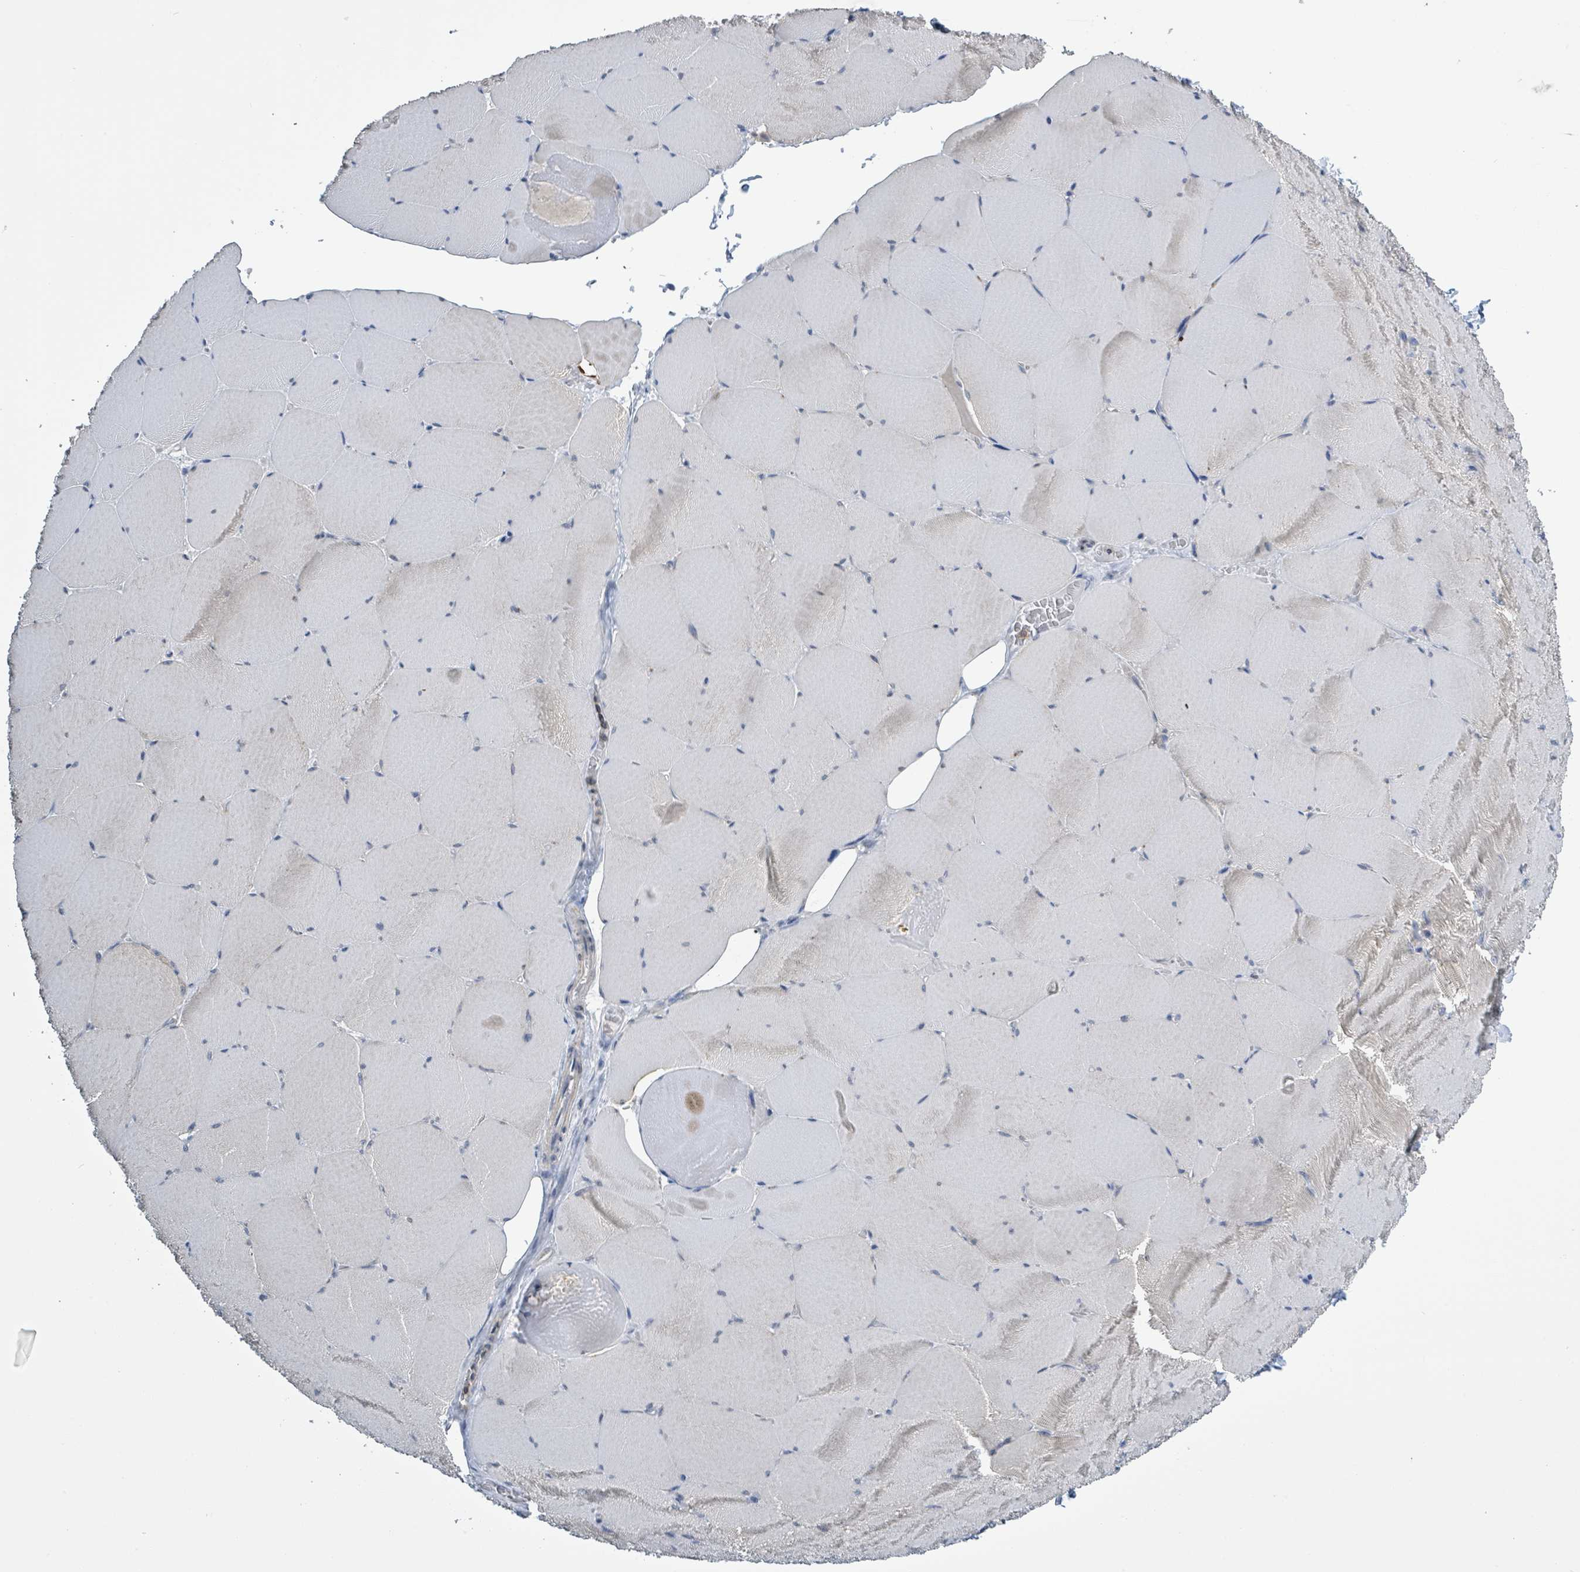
{"staining": {"intensity": "weak", "quantity": "<25%", "location": "cytoplasmic/membranous"}, "tissue": "skeletal muscle", "cell_type": "Myocytes", "image_type": "normal", "snomed": [{"axis": "morphology", "description": "Normal tissue, NOS"}, {"axis": "topography", "description": "Skeletal muscle"}, {"axis": "topography", "description": "Head-Neck"}], "caption": "This micrograph is of benign skeletal muscle stained with IHC to label a protein in brown with the nuclei are counter-stained blue. There is no expression in myocytes. (Stains: DAB IHC with hematoxylin counter stain, Microscopy: brightfield microscopy at high magnification).", "gene": "DGKZ", "patient": {"sex": "male", "age": 66}}